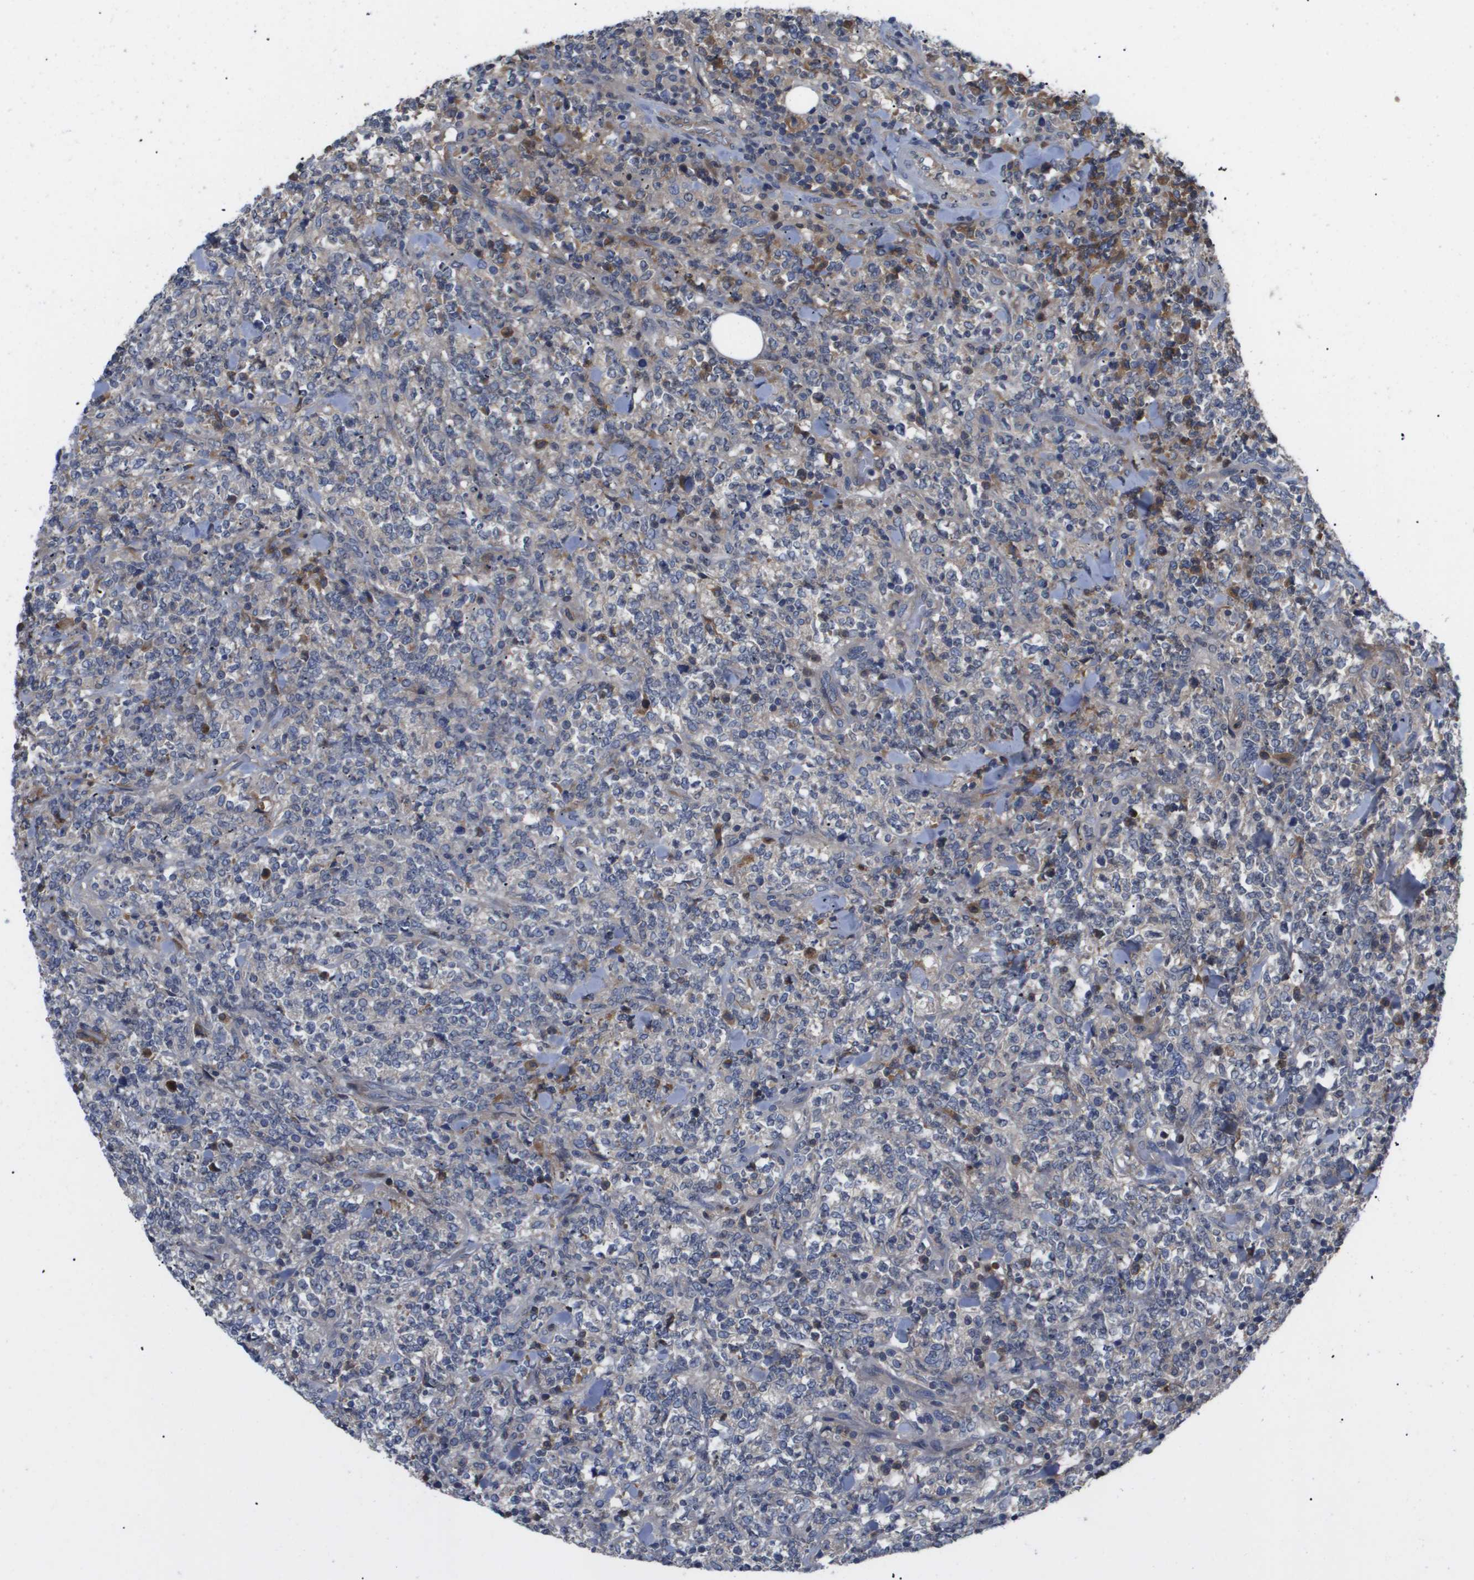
{"staining": {"intensity": "moderate", "quantity": "<25%", "location": "cytoplasmic/membranous"}, "tissue": "lymphoma", "cell_type": "Tumor cells", "image_type": "cancer", "snomed": [{"axis": "morphology", "description": "Malignant lymphoma, non-Hodgkin's type, High grade"}, {"axis": "topography", "description": "Soft tissue"}], "caption": "Immunohistochemical staining of human malignant lymphoma, non-Hodgkin's type (high-grade) shows moderate cytoplasmic/membranous protein positivity in about <25% of tumor cells.", "gene": "SERPINA6", "patient": {"sex": "male", "age": 18}}